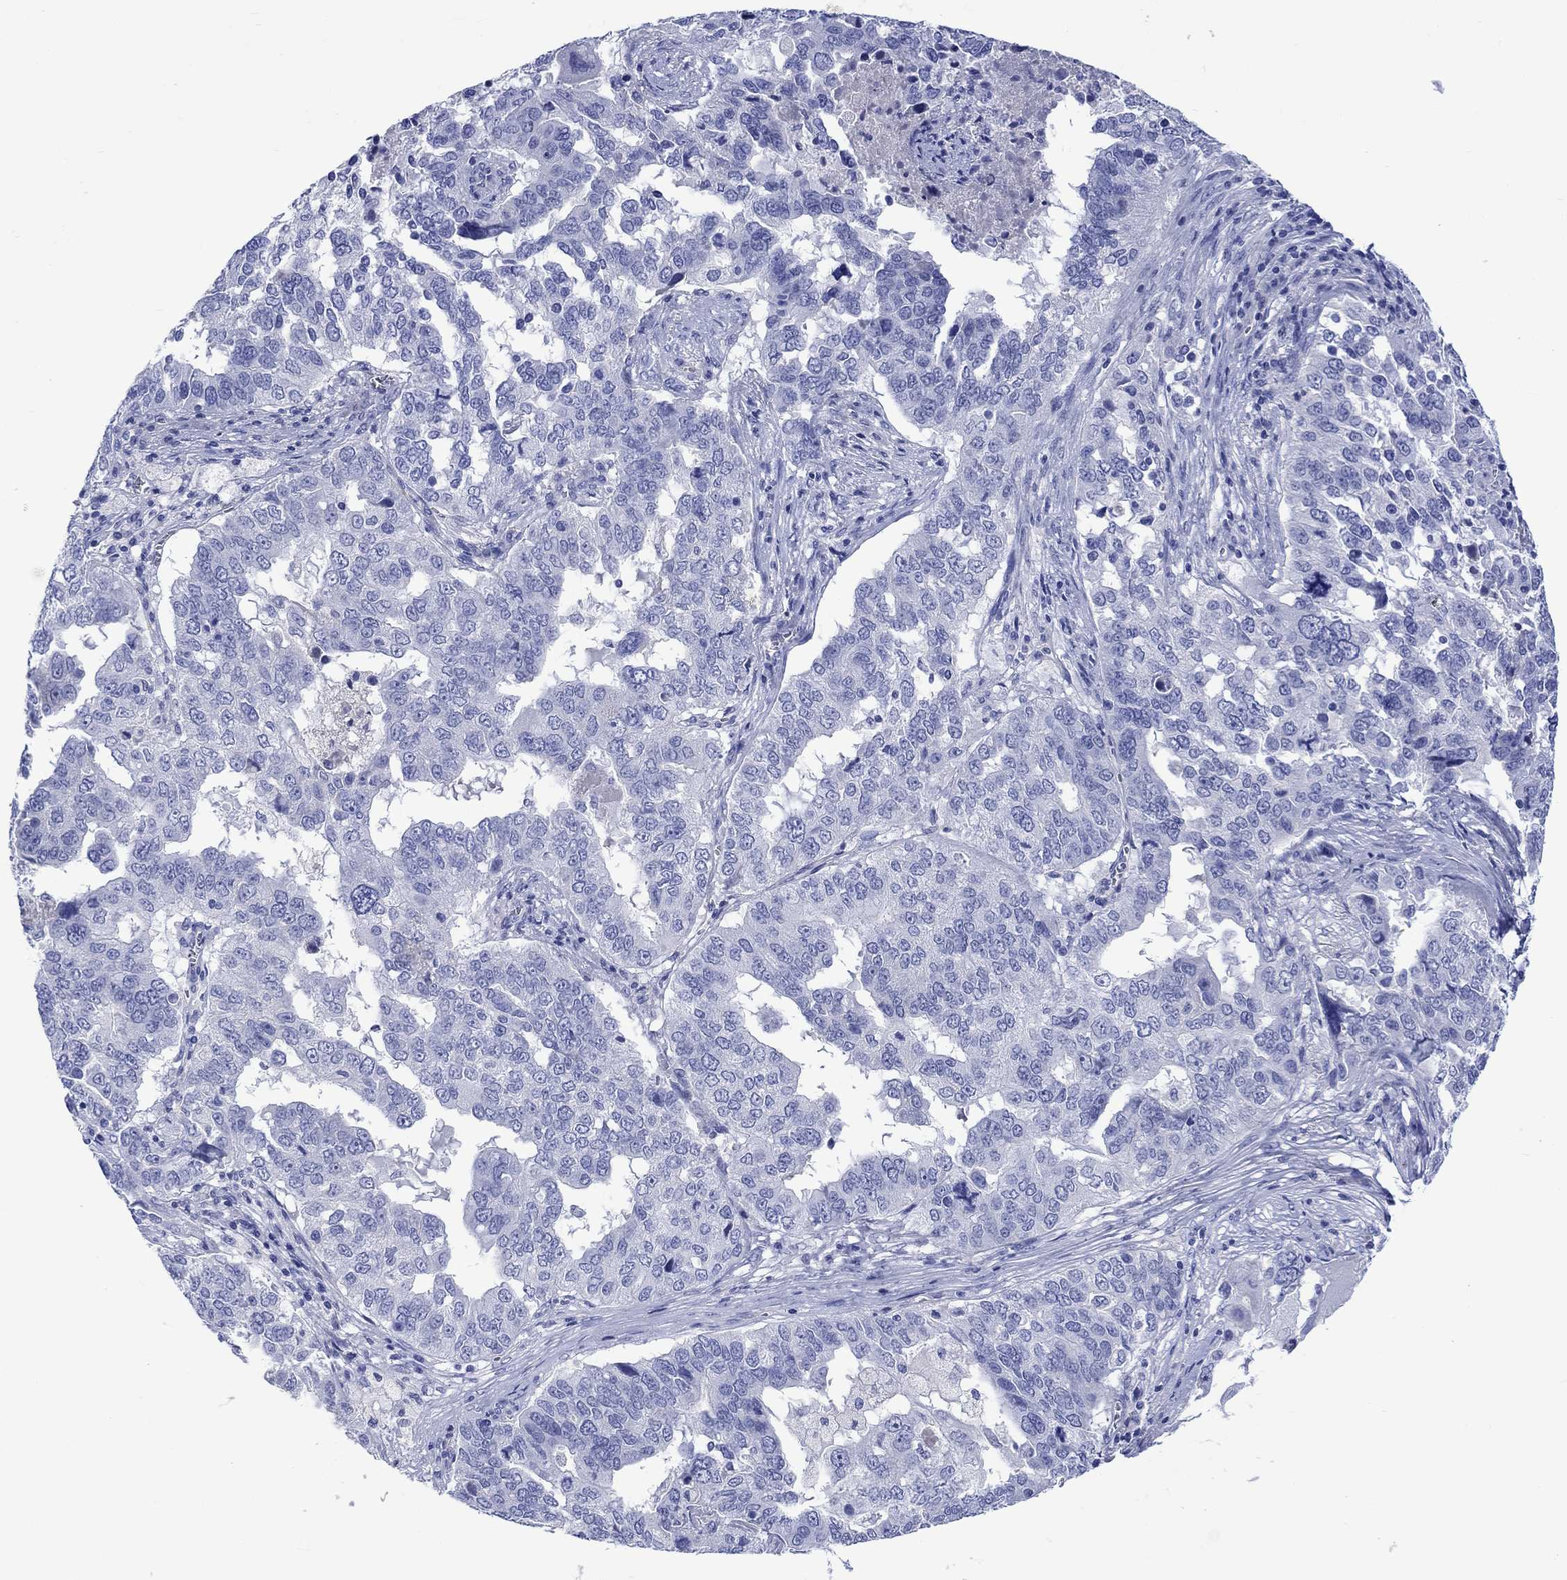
{"staining": {"intensity": "negative", "quantity": "none", "location": "none"}, "tissue": "ovarian cancer", "cell_type": "Tumor cells", "image_type": "cancer", "snomed": [{"axis": "morphology", "description": "Carcinoma, endometroid"}, {"axis": "topography", "description": "Soft tissue"}, {"axis": "topography", "description": "Ovary"}], "caption": "Tumor cells are negative for brown protein staining in ovarian endometroid carcinoma.", "gene": "CACNG3", "patient": {"sex": "female", "age": 52}}